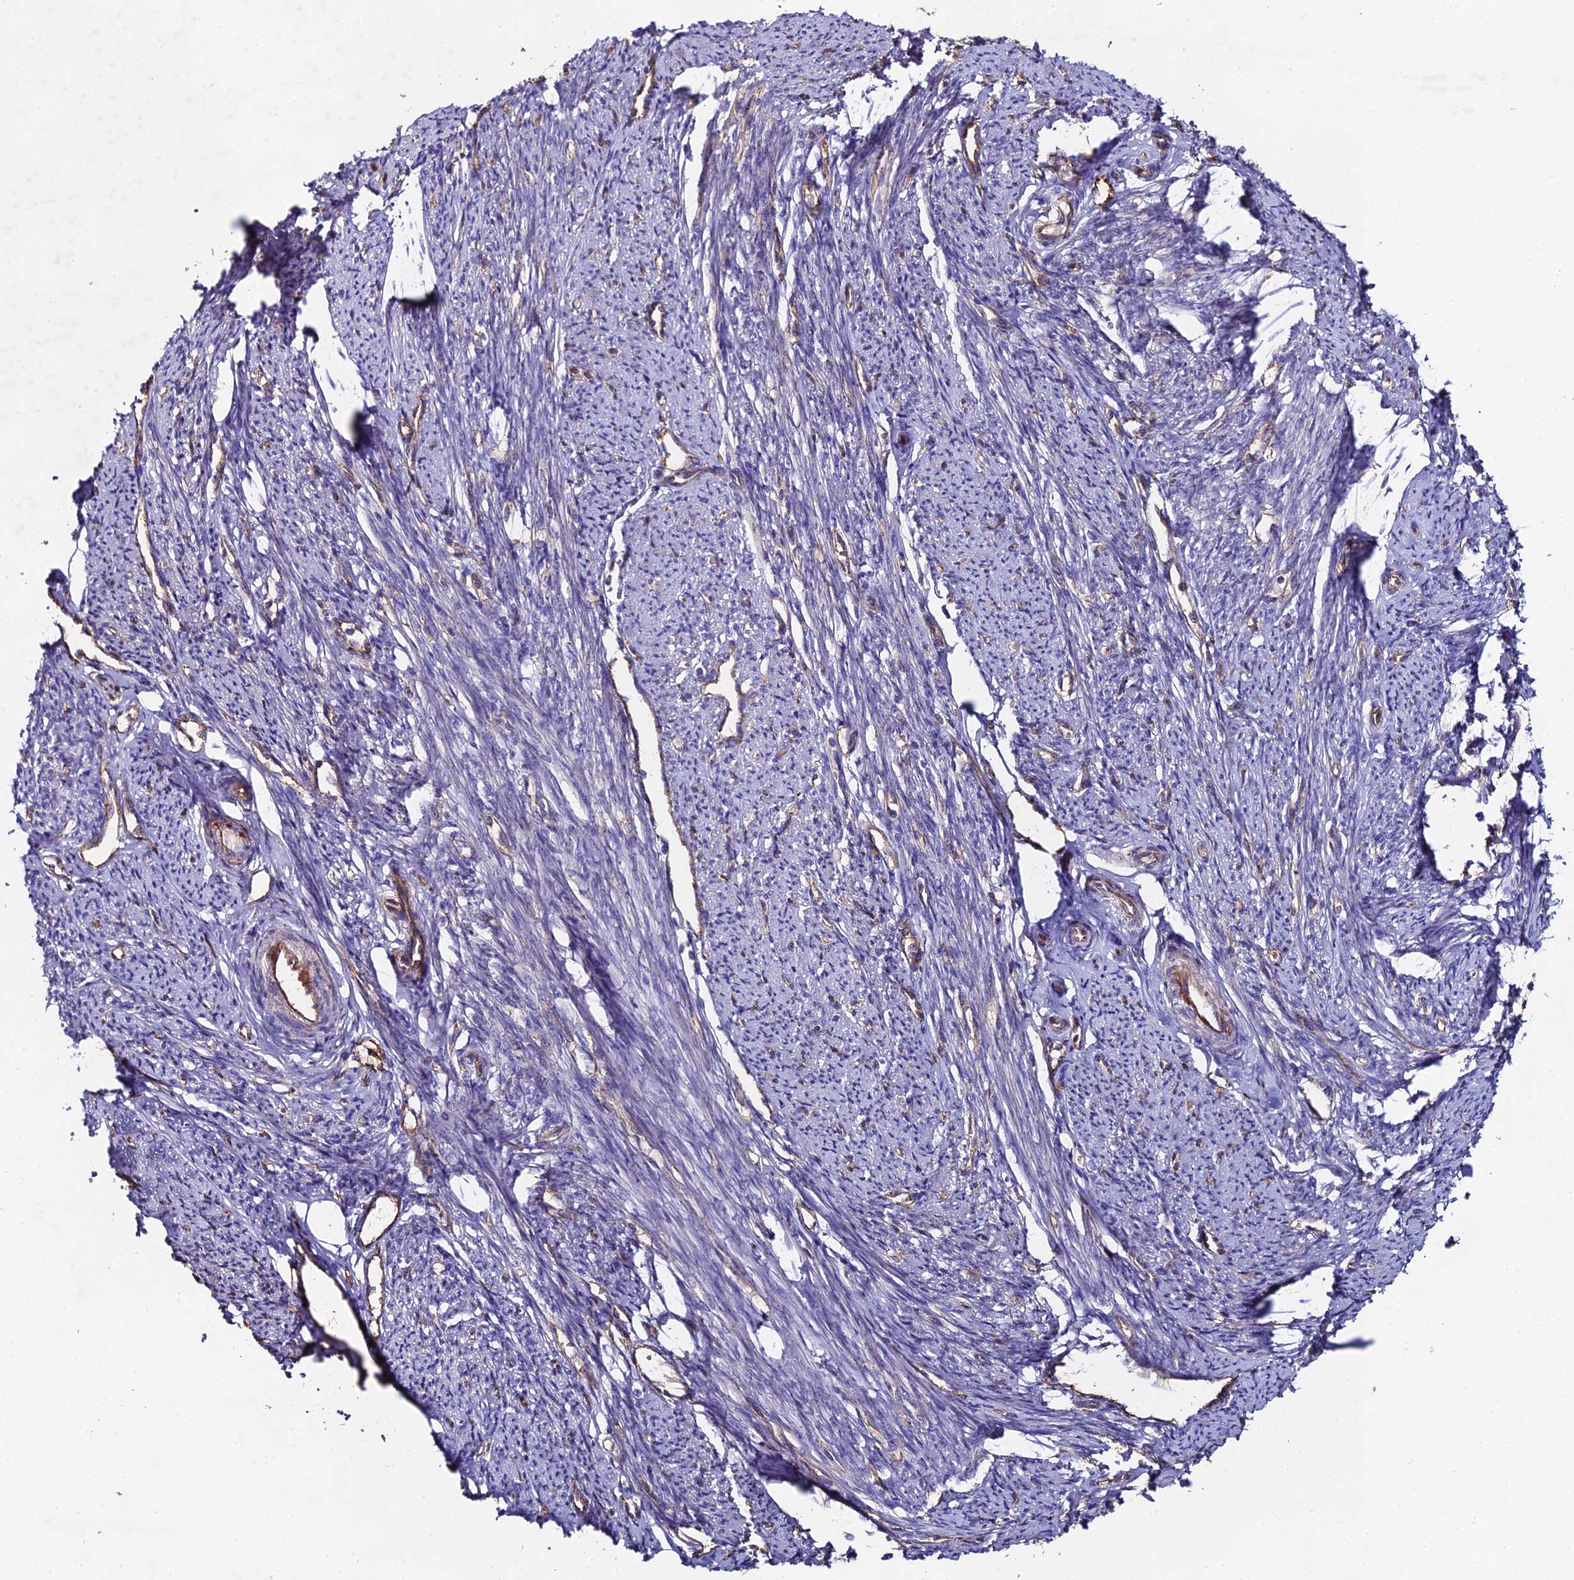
{"staining": {"intensity": "moderate", "quantity": "25%-75%", "location": "cytoplasmic/membranous"}, "tissue": "smooth muscle", "cell_type": "Smooth muscle cells", "image_type": "normal", "snomed": [{"axis": "morphology", "description": "Normal tissue, NOS"}, {"axis": "topography", "description": "Smooth muscle"}, {"axis": "topography", "description": "Uterus"}], "caption": "A micrograph of smooth muscle stained for a protein displays moderate cytoplasmic/membranous brown staining in smooth muscle cells.", "gene": "C6", "patient": {"sex": "female", "age": 59}}